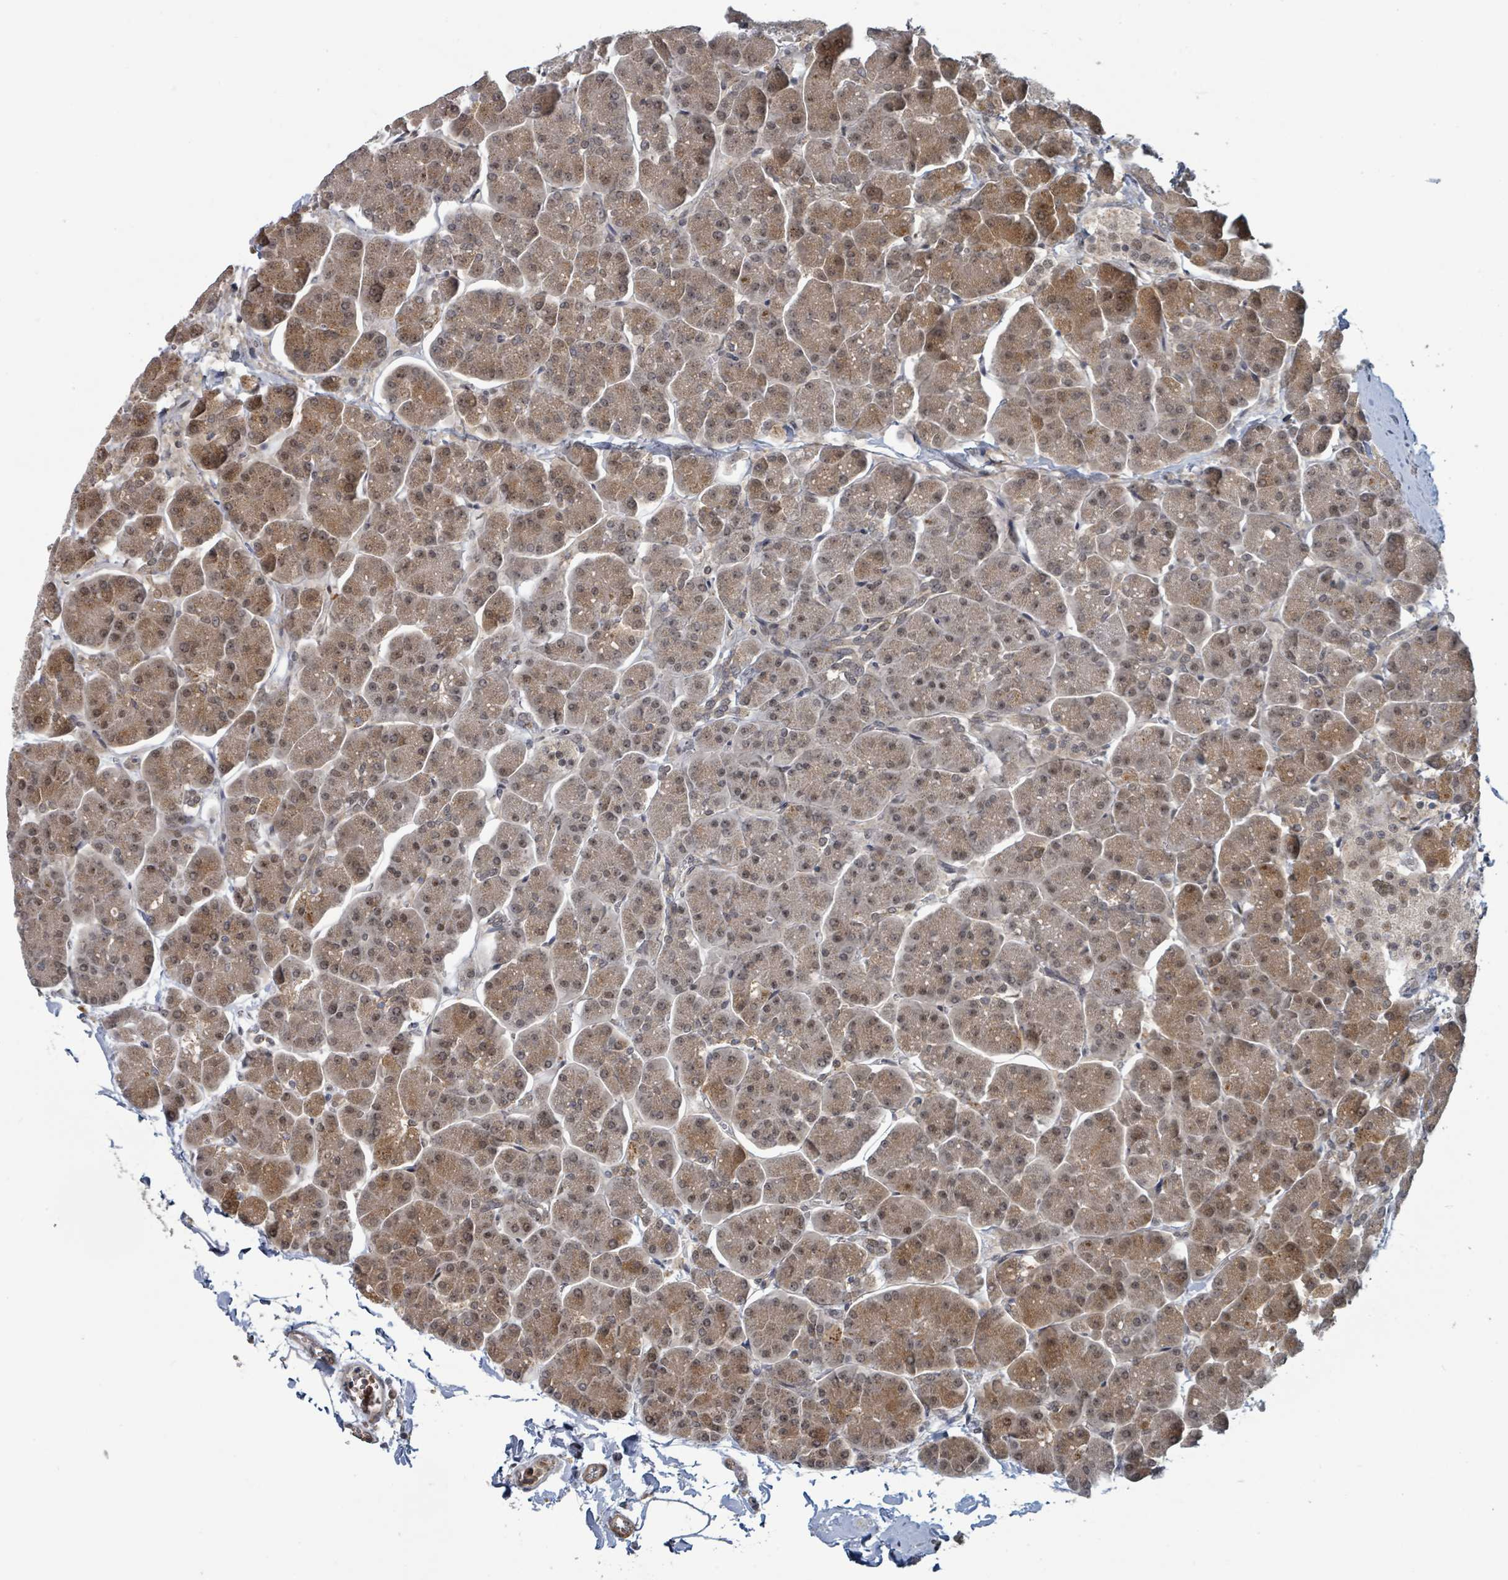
{"staining": {"intensity": "moderate", "quantity": "25%-75%", "location": "cytoplasmic/membranous,nuclear"}, "tissue": "pancreas", "cell_type": "Exocrine glandular cells", "image_type": "normal", "snomed": [{"axis": "morphology", "description": "Normal tissue, NOS"}, {"axis": "topography", "description": "Pancreas"}, {"axis": "topography", "description": "Peripheral nerve tissue"}], "caption": "The micrograph exhibits immunohistochemical staining of normal pancreas. There is moderate cytoplasmic/membranous,nuclear positivity is present in approximately 25%-75% of exocrine glandular cells.", "gene": "GTF3C1", "patient": {"sex": "male", "age": 54}}